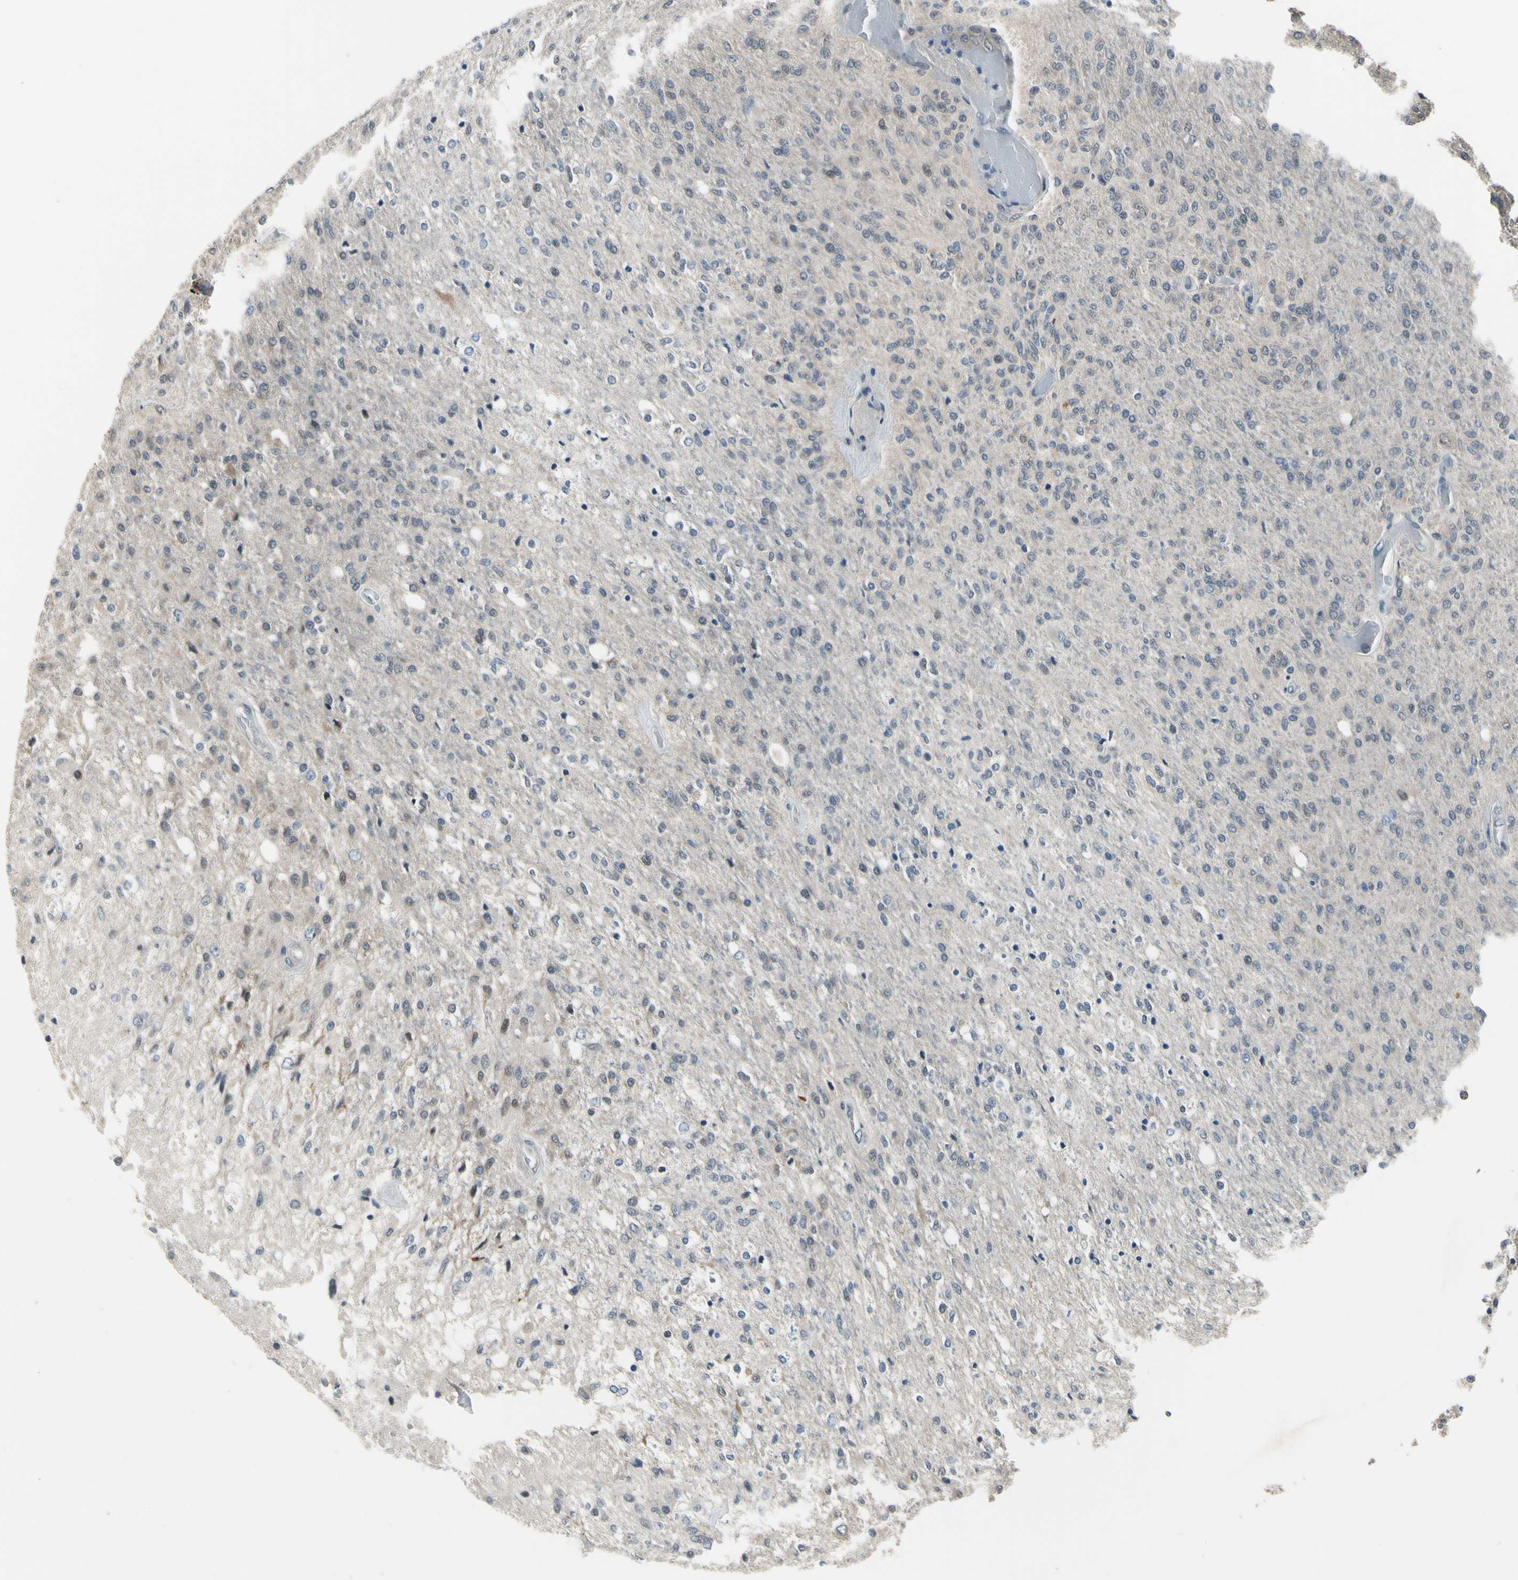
{"staining": {"intensity": "weak", "quantity": "<25%", "location": "cytoplasmic/membranous"}, "tissue": "glioma", "cell_type": "Tumor cells", "image_type": "cancer", "snomed": [{"axis": "morphology", "description": "Normal tissue, NOS"}, {"axis": "morphology", "description": "Glioma, malignant, High grade"}, {"axis": "topography", "description": "Cerebral cortex"}], "caption": "This is an immunohistochemistry (IHC) micrograph of human malignant high-grade glioma. There is no staining in tumor cells.", "gene": "HSPA4", "patient": {"sex": "male", "age": 77}}